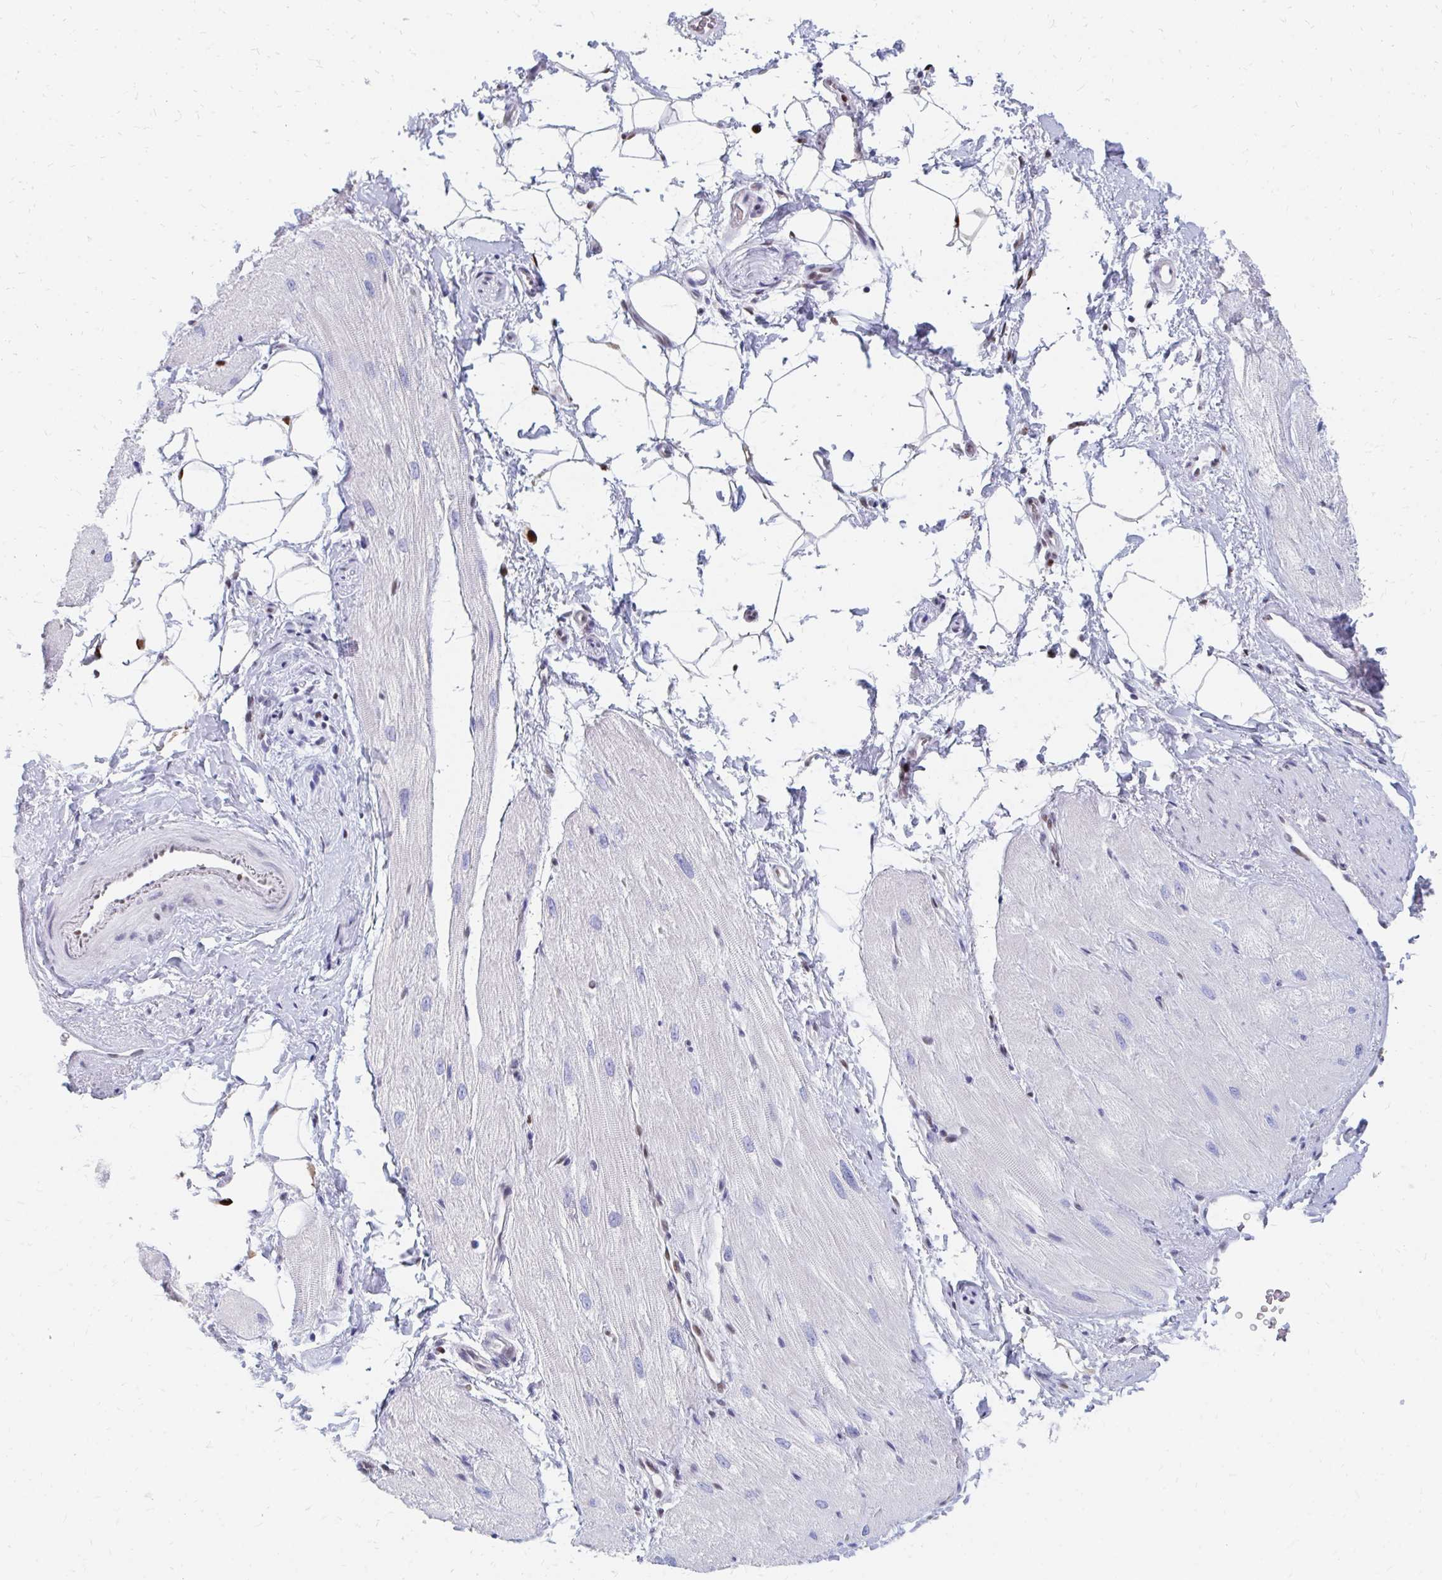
{"staining": {"intensity": "negative", "quantity": "none", "location": "none"}, "tissue": "heart muscle", "cell_type": "Cardiomyocytes", "image_type": "normal", "snomed": [{"axis": "morphology", "description": "Normal tissue, NOS"}, {"axis": "topography", "description": "Heart"}], "caption": "Immunohistochemistry (IHC) photomicrograph of unremarkable heart muscle: human heart muscle stained with DAB shows no significant protein positivity in cardiomyocytes.", "gene": "PLK3", "patient": {"sex": "male", "age": 62}}